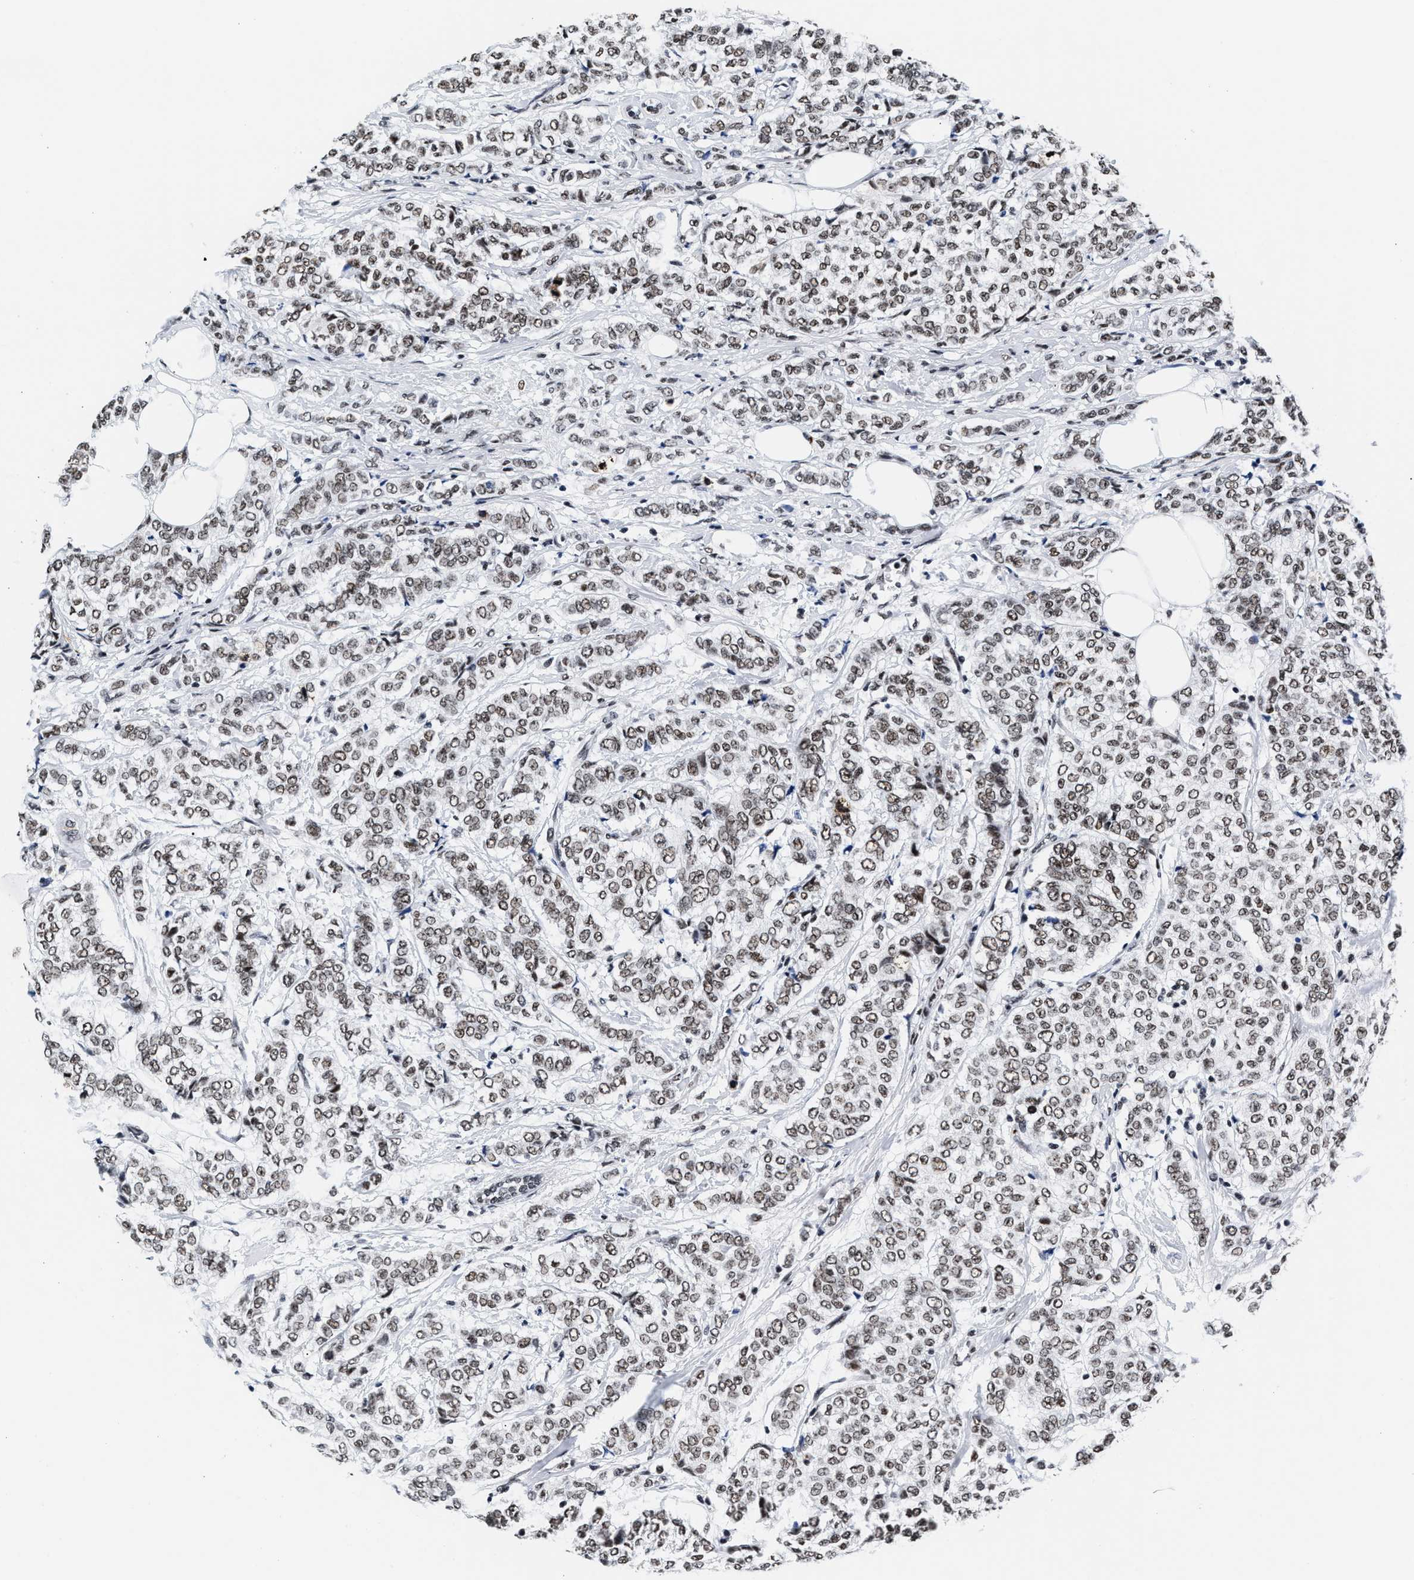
{"staining": {"intensity": "moderate", "quantity": ">75%", "location": "nuclear"}, "tissue": "breast cancer", "cell_type": "Tumor cells", "image_type": "cancer", "snomed": [{"axis": "morphology", "description": "Lobular carcinoma"}, {"axis": "topography", "description": "Breast"}], "caption": "A high-resolution histopathology image shows IHC staining of lobular carcinoma (breast), which displays moderate nuclear positivity in approximately >75% of tumor cells. The staining was performed using DAB (3,3'-diaminobenzidine) to visualize the protein expression in brown, while the nuclei were stained in blue with hematoxylin (Magnification: 20x).", "gene": "RAD21", "patient": {"sex": "female", "age": 60}}